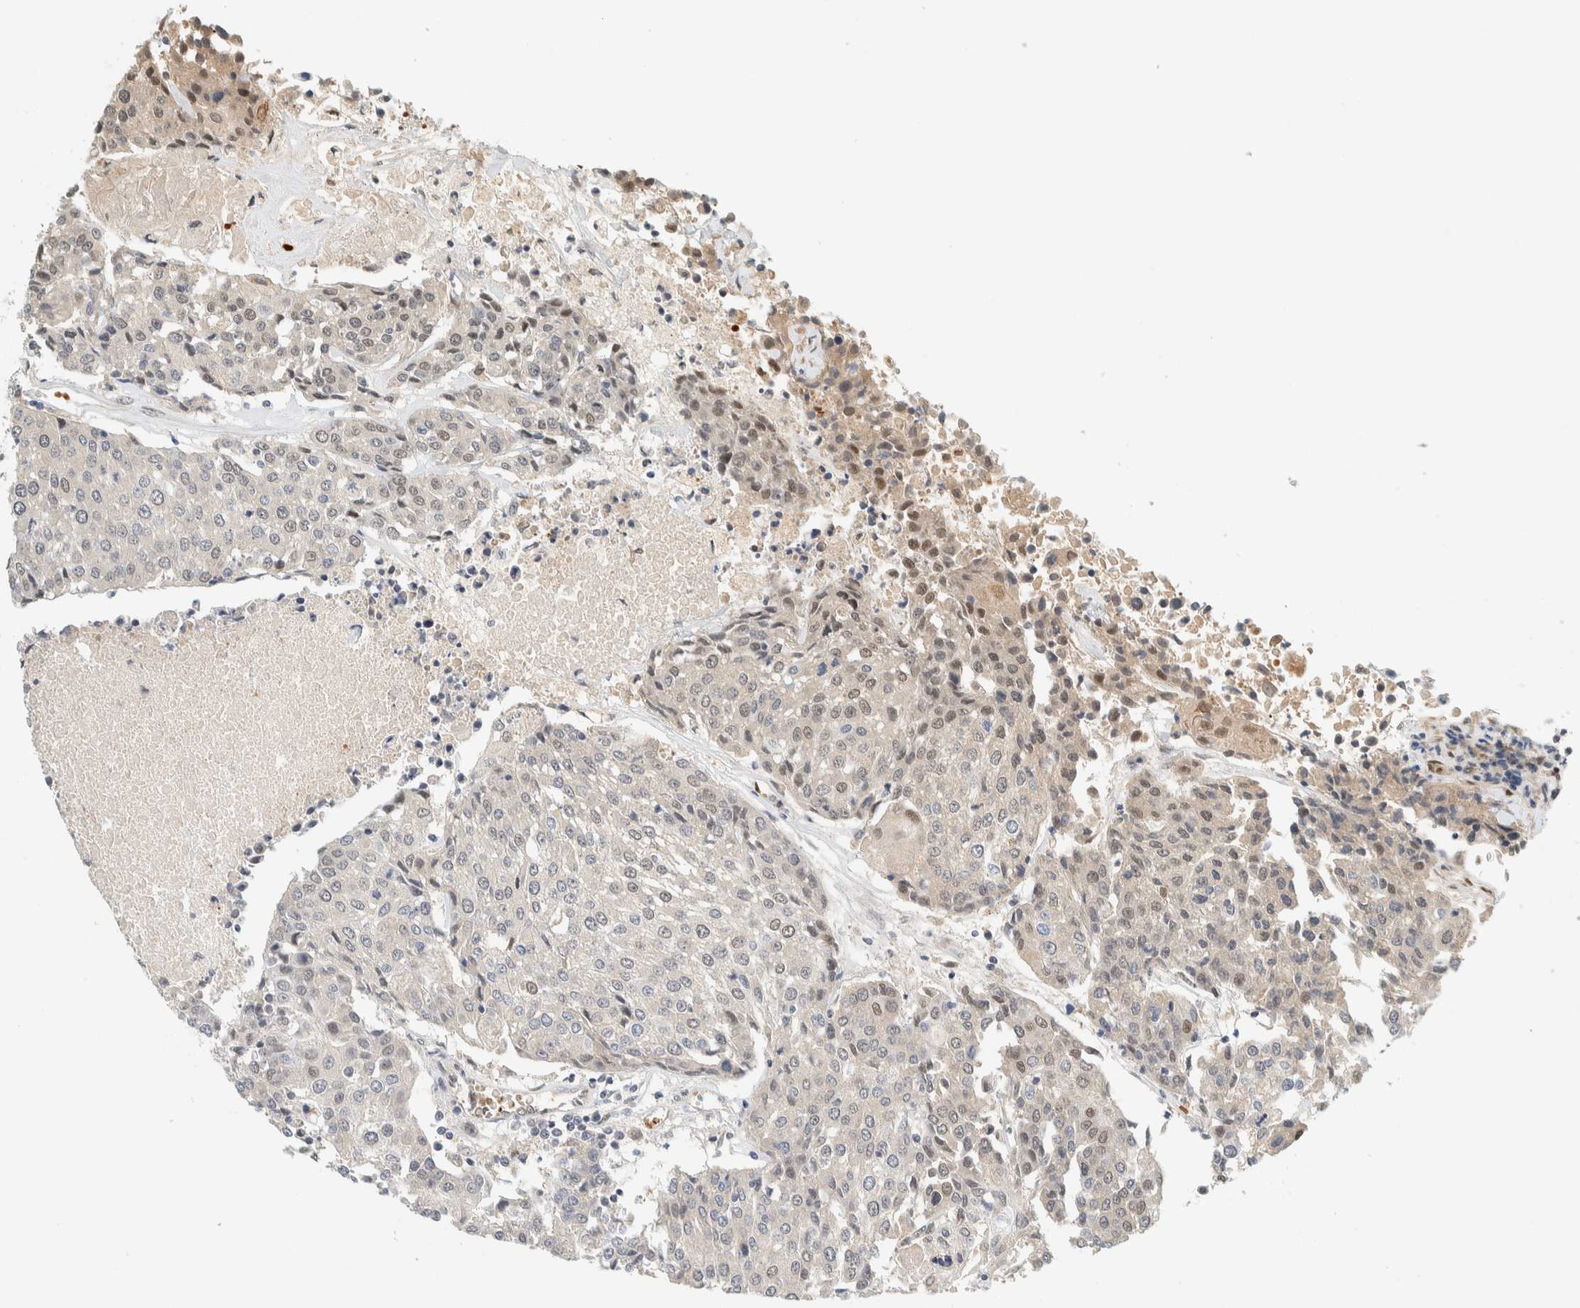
{"staining": {"intensity": "moderate", "quantity": "<25%", "location": "nuclear"}, "tissue": "urothelial cancer", "cell_type": "Tumor cells", "image_type": "cancer", "snomed": [{"axis": "morphology", "description": "Urothelial carcinoma, High grade"}, {"axis": "topography", "description": "Urinary bladder"}], "caption": "Protein expression by immunohistochemistry shows moderate nuclear expression in approximately <25% of tumor cells in urothelial cancer.", "gene": "TSTD2", "patient": {"sex": "female", "age": 85}}